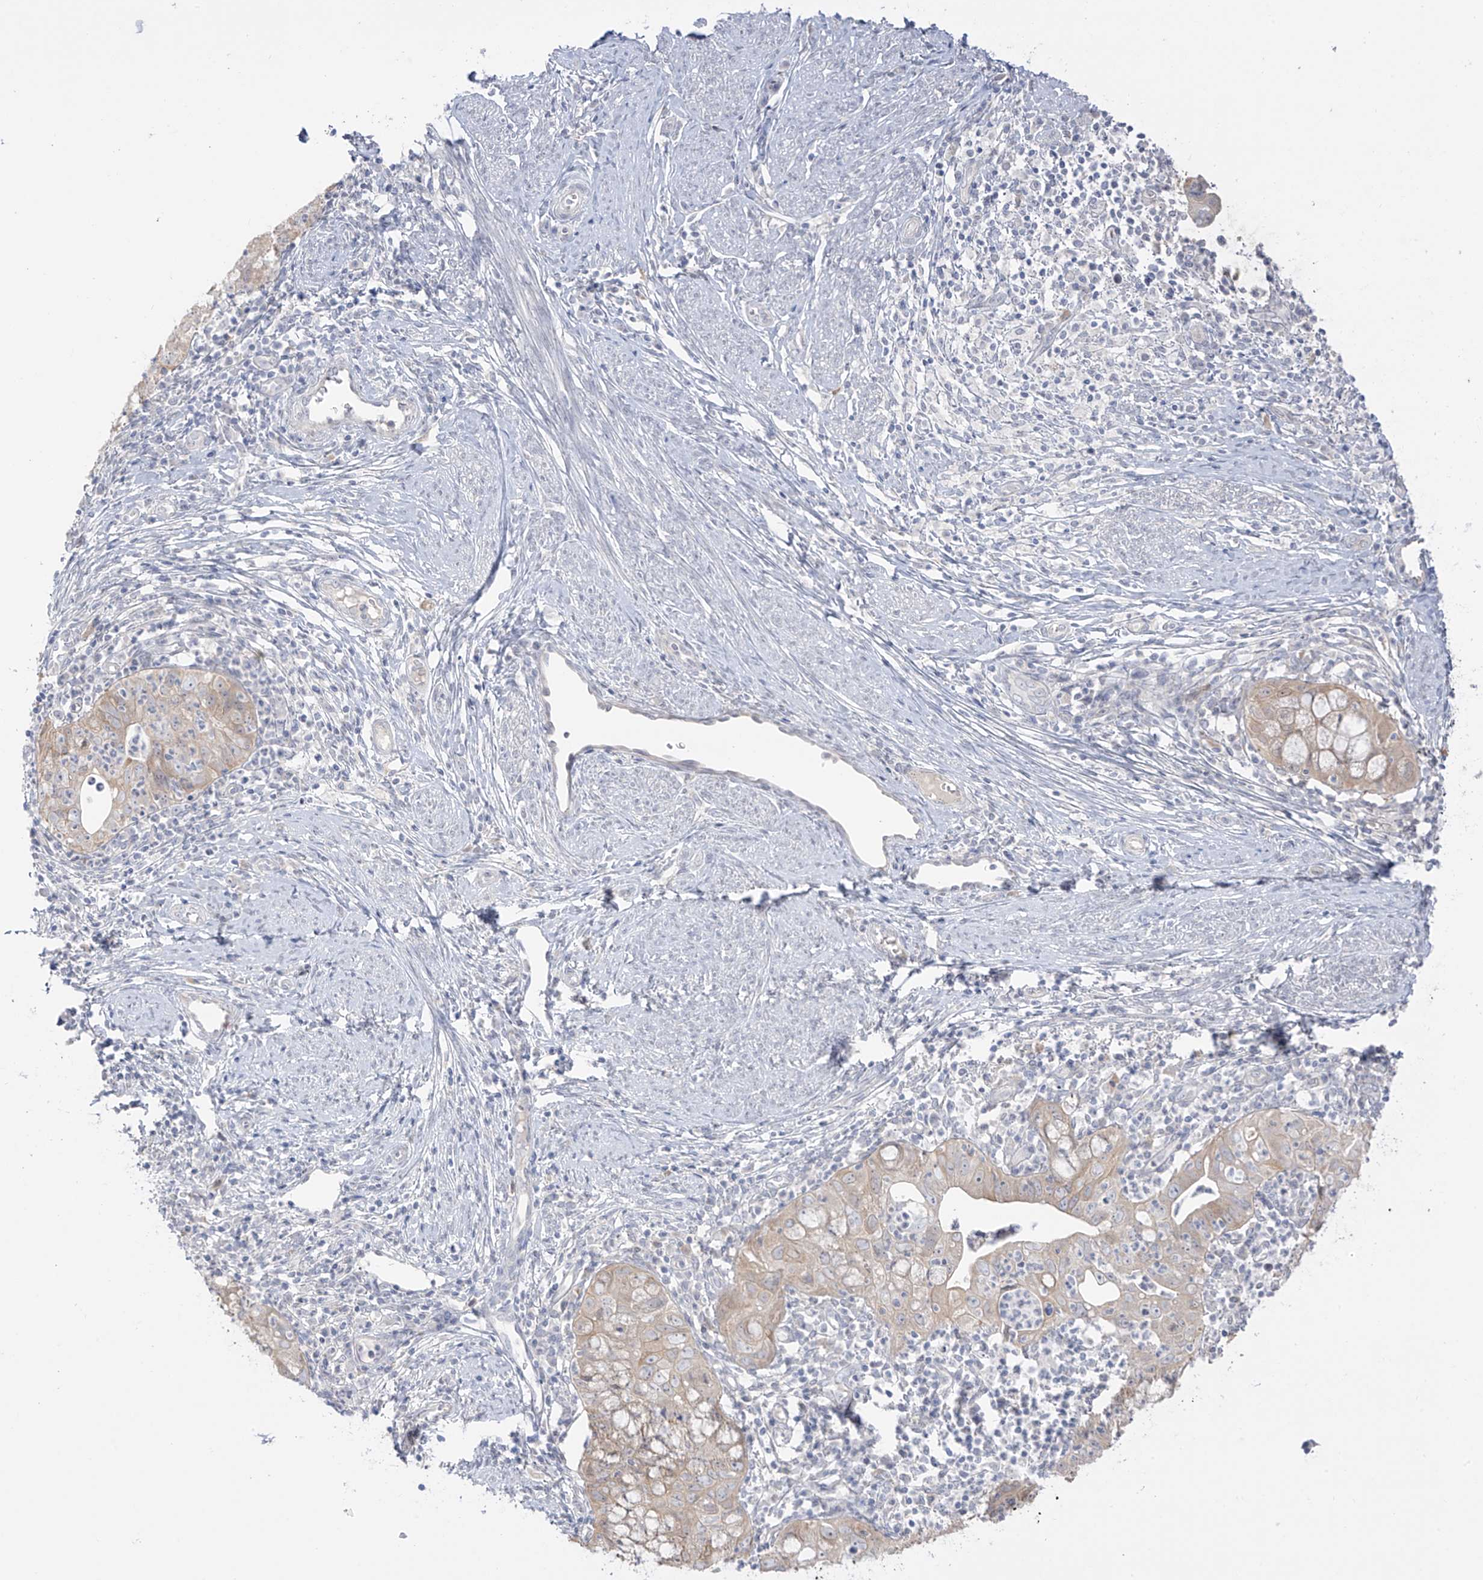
{"staining": {"intensity": "weak", "quantity": ">75%", "location": "cytoplasmic/membranous"}, "tissue": "cervical cancer", "cell_type": "Tumor cells", "image_type": "cancer", "snomed": [{"axis": "morphology", "description": "Adenocarcinoma, NOS"}, {"axis": "topography", "description": "Cervix"}], "caption": "A photomicrograph of human adenocarcinoma (cervical) stained for a protein shows weak cytoplasmic/membranous brown staining in tumor cells. Nuclei are stained in blue.", "gene": "DCDC2", "patient": {"sex": "female", "age": 36}}